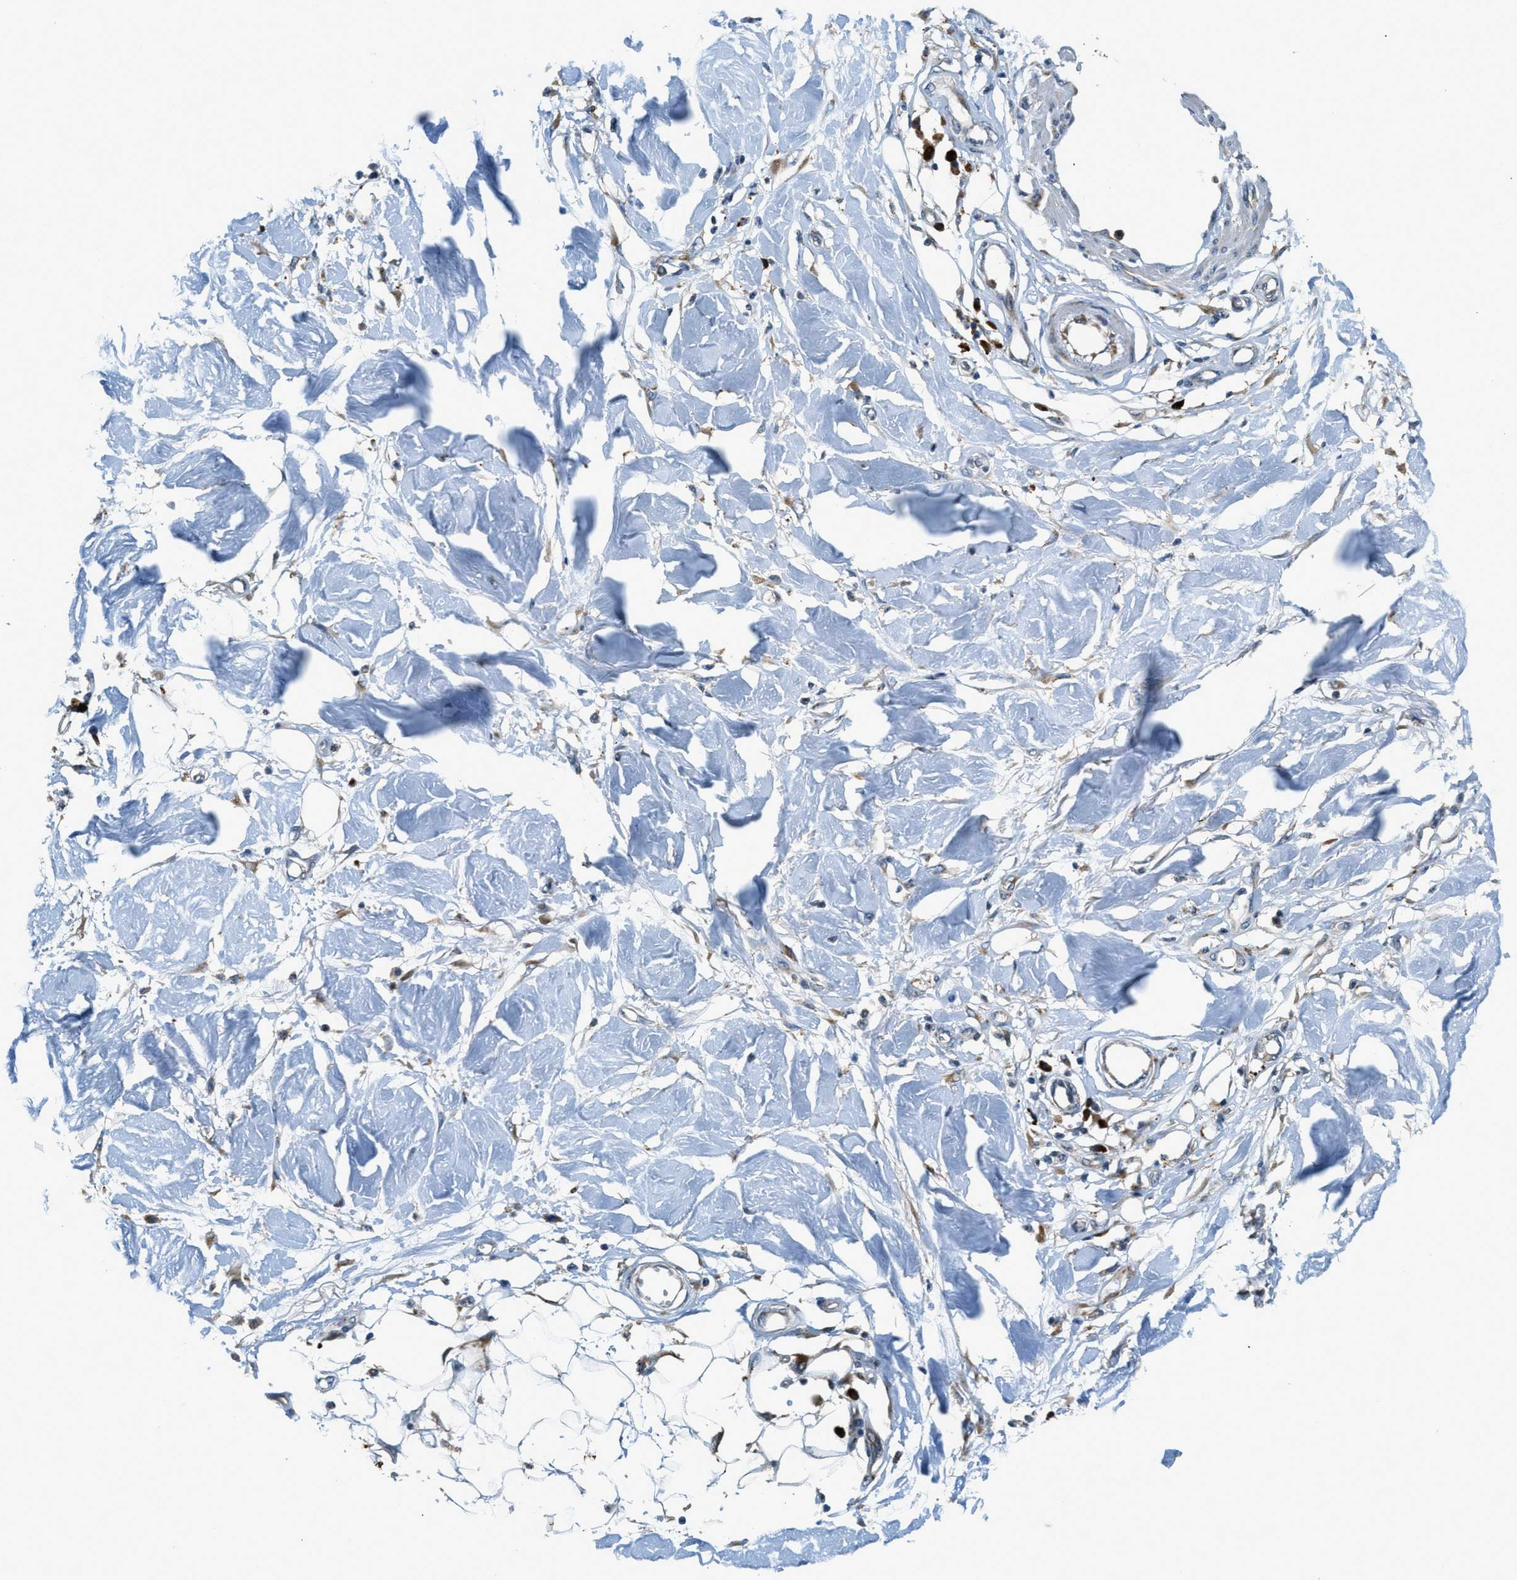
{"staining": {"intensity": "moderate", "quantity": ">75%", "location": "cytoplasmic/membranous"}, "tissue": "adipose tissue", "cell_type": "Adipocytes", "image_type": "normal", "snomed": [{"axis": "morphology", "description": "Normal tissue, NOS"}, {"axis": "morphology", "description": "Squamous cell carcinoma, NOS"}, {"axis": "topography", "description": "Skin"}, {"axis": "topography", "description": "Peripheral nerve tissue"}], "caption": "Immunohistochemical staining of benign adipose tissue exhibits moderate cytoplasmic/membranous protein expression in about >75% of adipocytes. Using DAB (brown) and hematoxylin (blue) stains, captured at high magnification using brightfield microscopy.", "gene": "HERC2", "patient": {"sex": "male", "age": 83}}